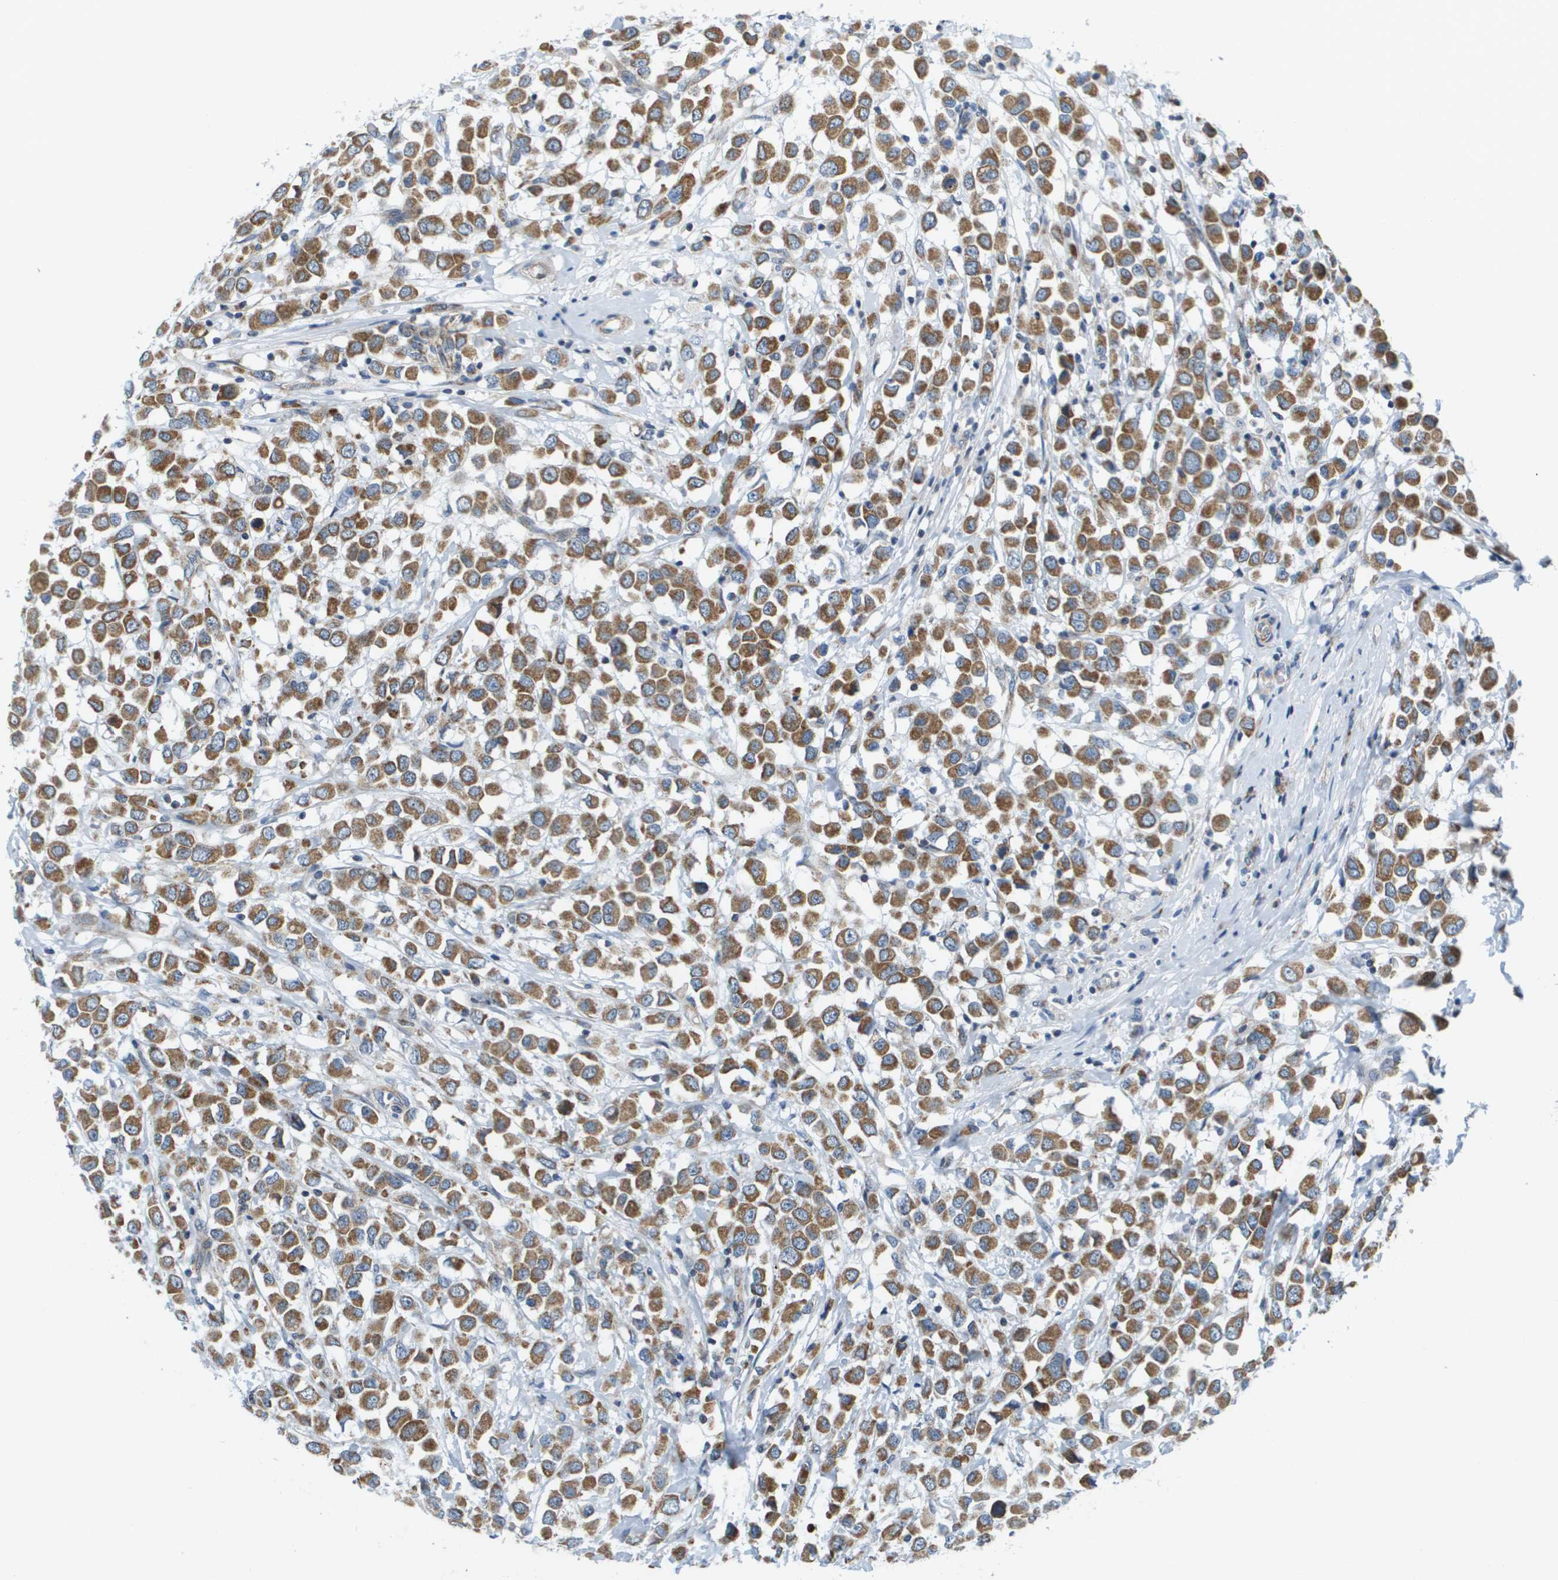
{"staining": {"intensity": "moderate", "quantity": ">75%", "location": "cytoplasmic/membranous"}, "tissue": "breast cancer", "cell_type": "Tumor cells", "image_type": "cancer", "snomed": [{"axis": "morphology", "description": "Duct carcinoma"}, {"axis": "topography", "description": "Breast"}], "caption": "Protein staining shows moderate cytoplasmic/membranous positivity in approximately >75% of tumor cells in breast cancer.", "gene": "KRT23", "patient": {"sex": "female", "age": 61}}